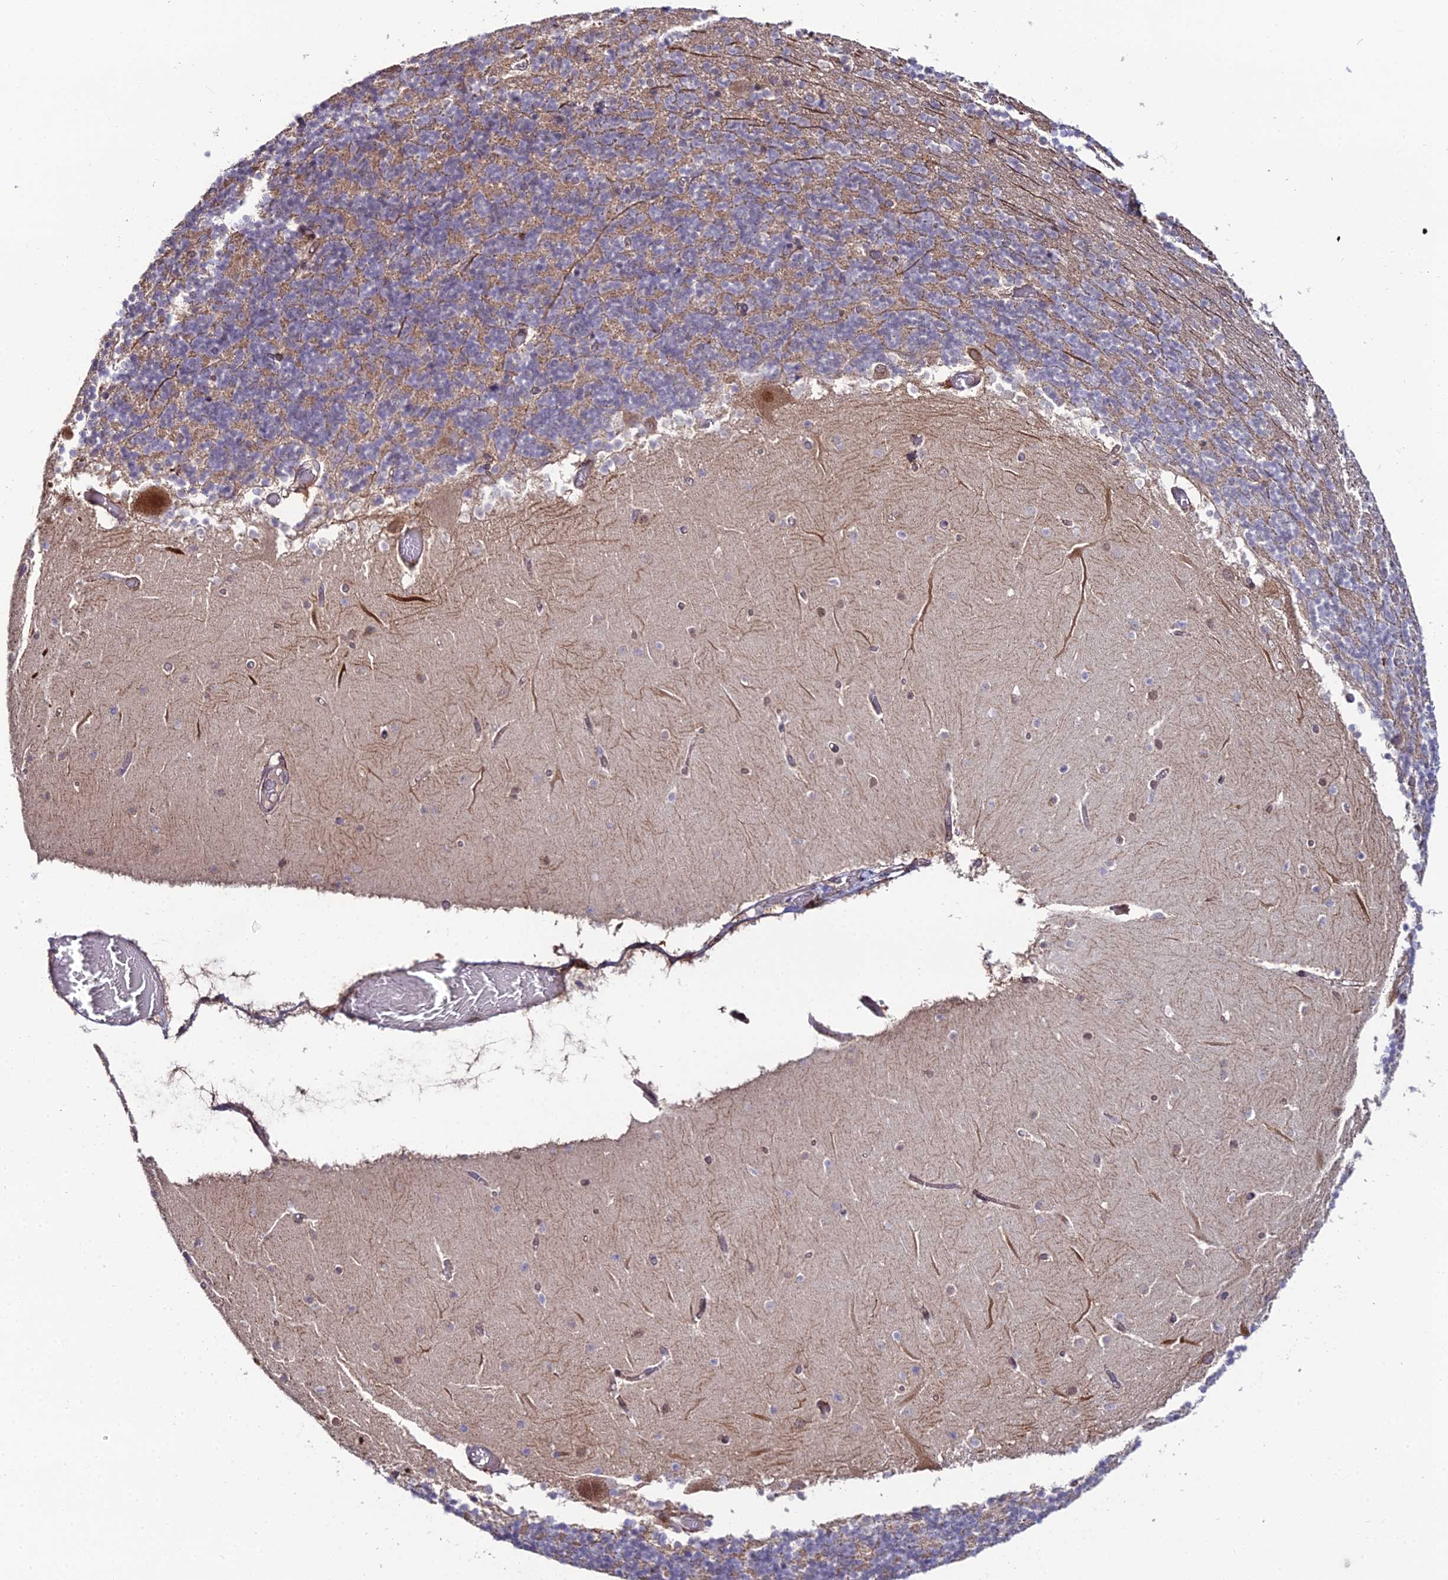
{"staining": {"intensity": "weak", "quantity": "<25%", "location": "cytoplasmic/membranous"}, "tissue": "cerebellum", "cell_type": "Cells in granular layer", "image_type": "normal", "snomed": [{"axis": "morphology", "description": "Normal tissue, NOS"}, {"axis": "topography", "description": "Cerebellum"}], "caption": "Human cerebellum stained for a protein using immunohistochemistry exhibits no positivity in cells in granular layer.", "gene": "TROAP", "patient": {"sex": "female", "age": 28}}